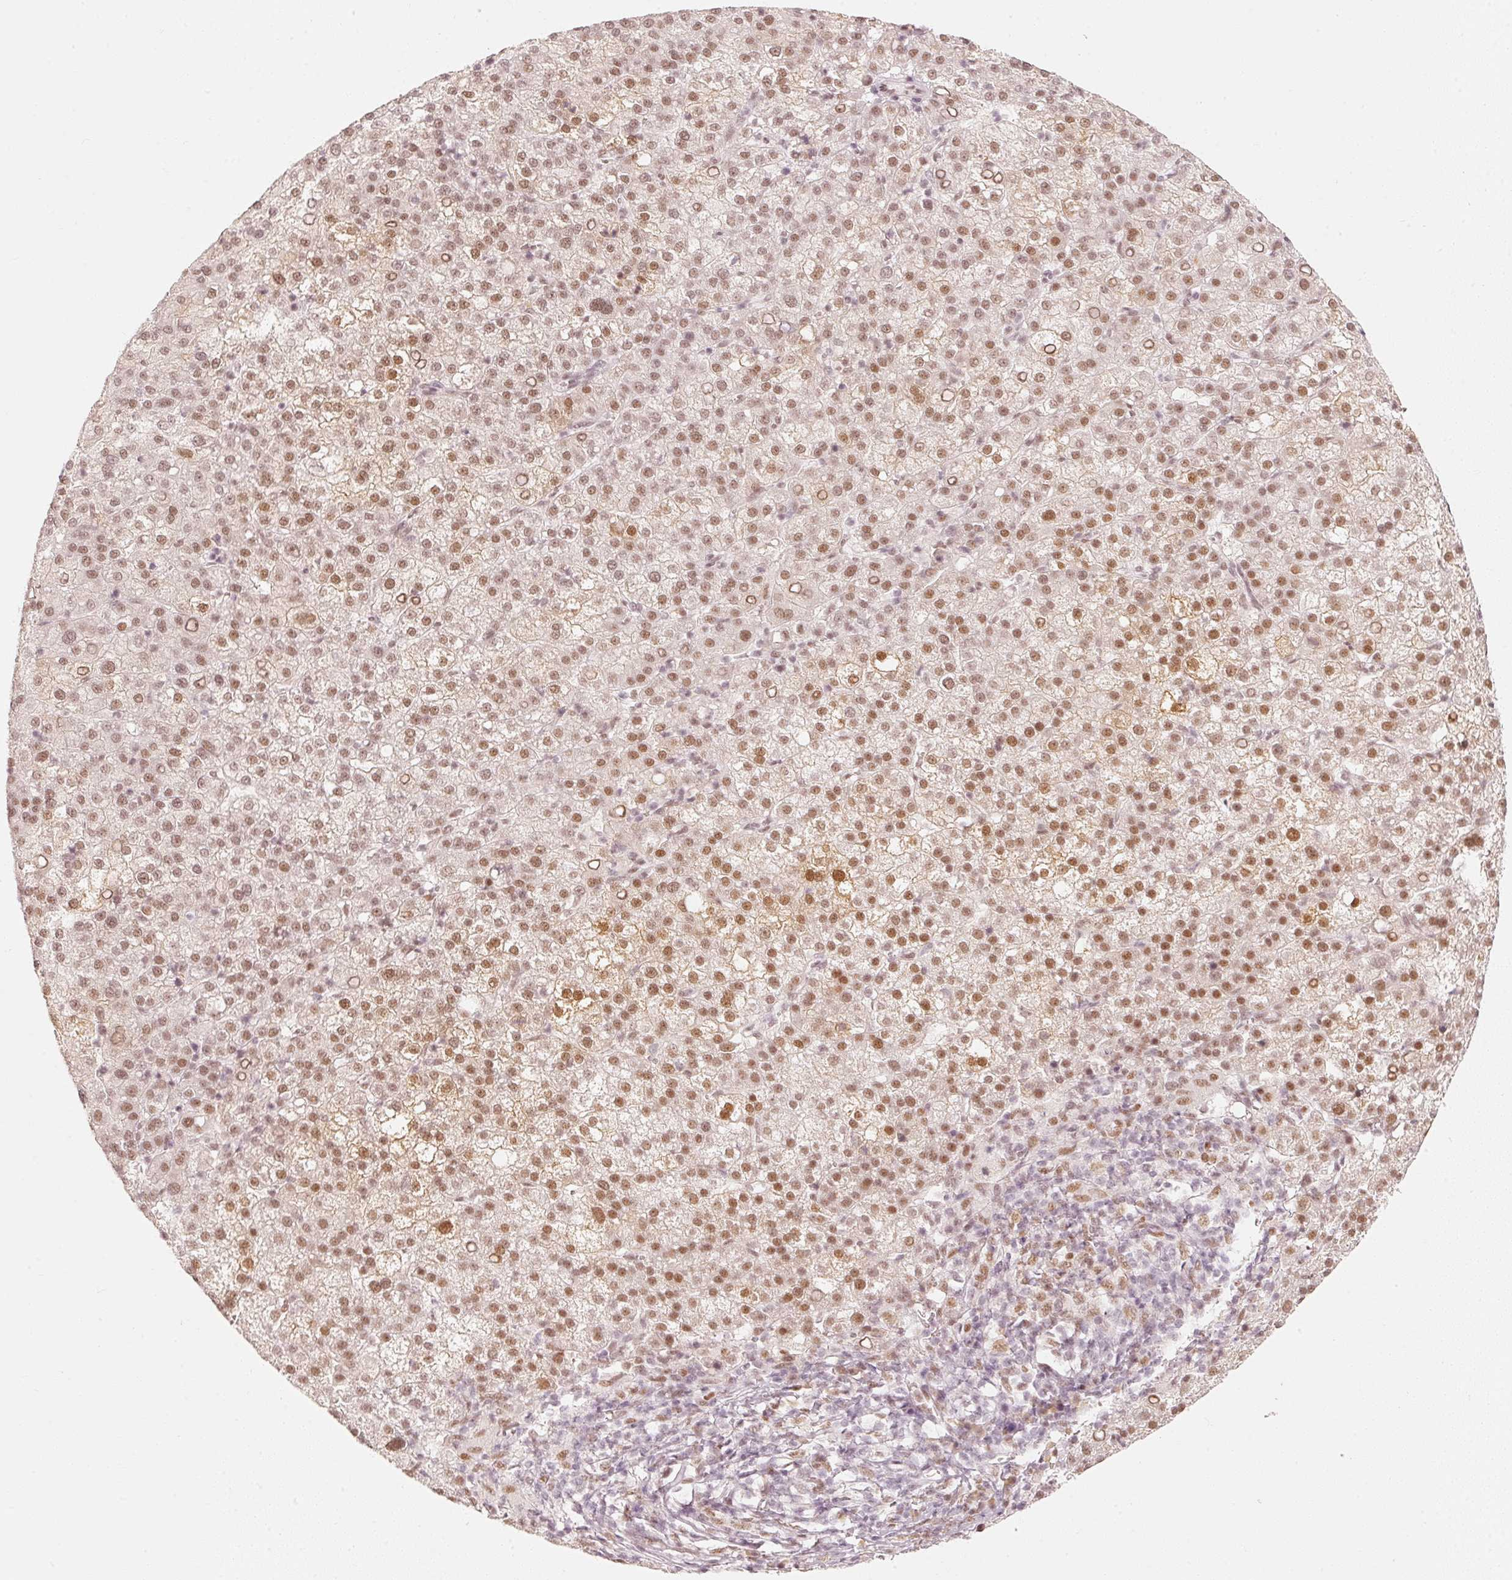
{"staining": {"intensity": "moderate", "quantity": ">75%", "location": "nuclear"}, "tissue": "liver cancer", "cell_type": "Tumor cells", "image_type": "cancer", "snomed": [{"axis": "morphology", "description": "Carcinoma, Hepatocellular, NOS"}, {"axis": "topography", "description": "Liver"}], "caption": "Immunohistochemistry (IHC) (DAB (3,3'-diaminobenzidine)) staining of hepatocellular carcinoma (liver) displays moderate nuclear protein positivity in about >75% of tumor cells. Immunohistochemistry (IHC) stains the protein of interest in brown and the nuclei are stained blue.", "gene": "PPP1R10", "patient": {"sex": "female", "age": 58}}